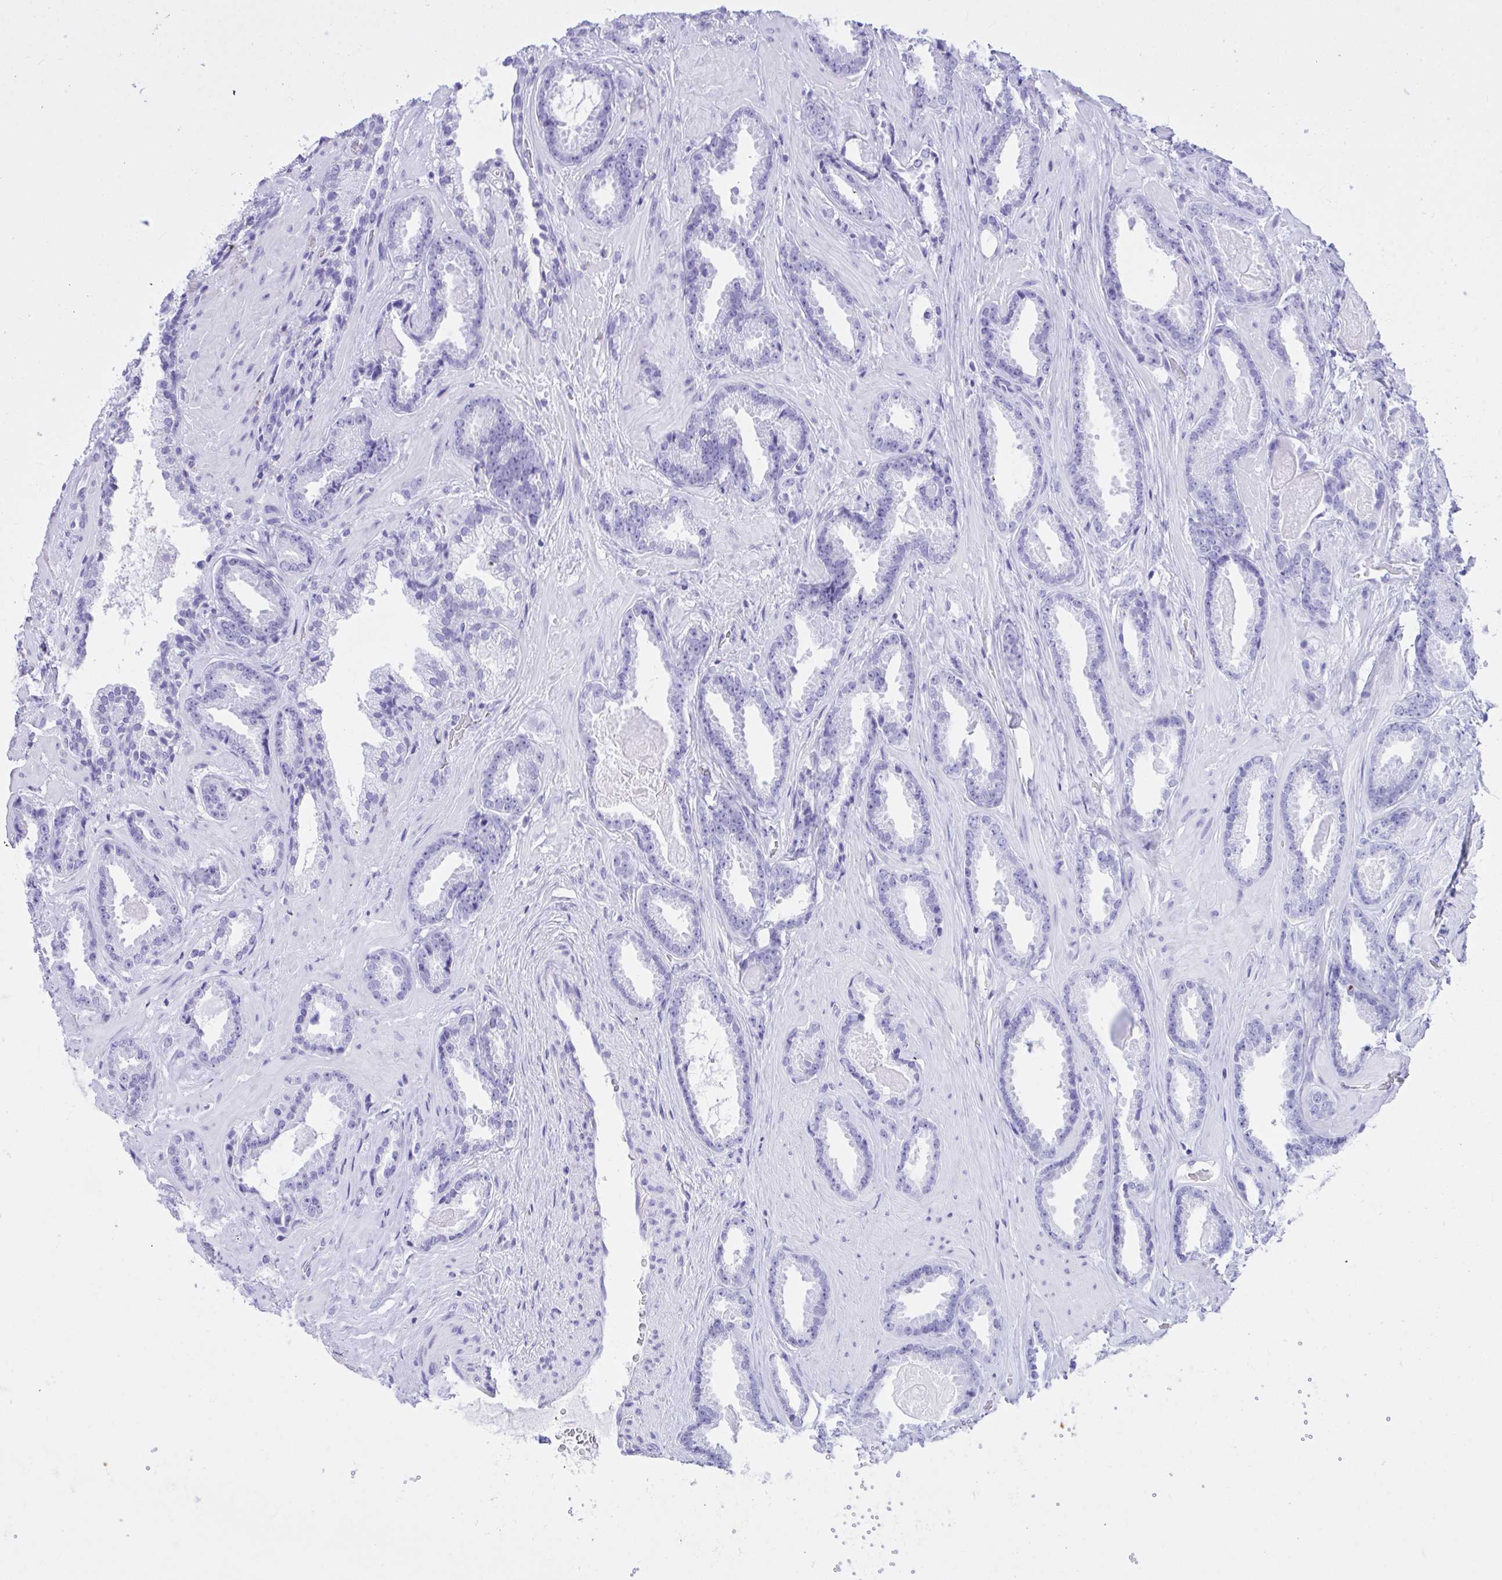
{"staining": {"intensity": "negative", "quantity": "none", "location": "none"}, "tissue": "prostate cancer", "cell_type": "Tumor cells", "image_type": "cancer", "snomed": [{"axis": "morphology", "description": "Adenocarcinoma, Low grade"}, {"axis": "topography", "description": "Prostate"}], "caption": "Human prostate cancer (adenocarcinoma (low-grade)) stained for a protein using immunohistochemistry shows no expression in tumor cells.", "gene": "TLN2", "patient": {"sex": "male", "age": 62}}